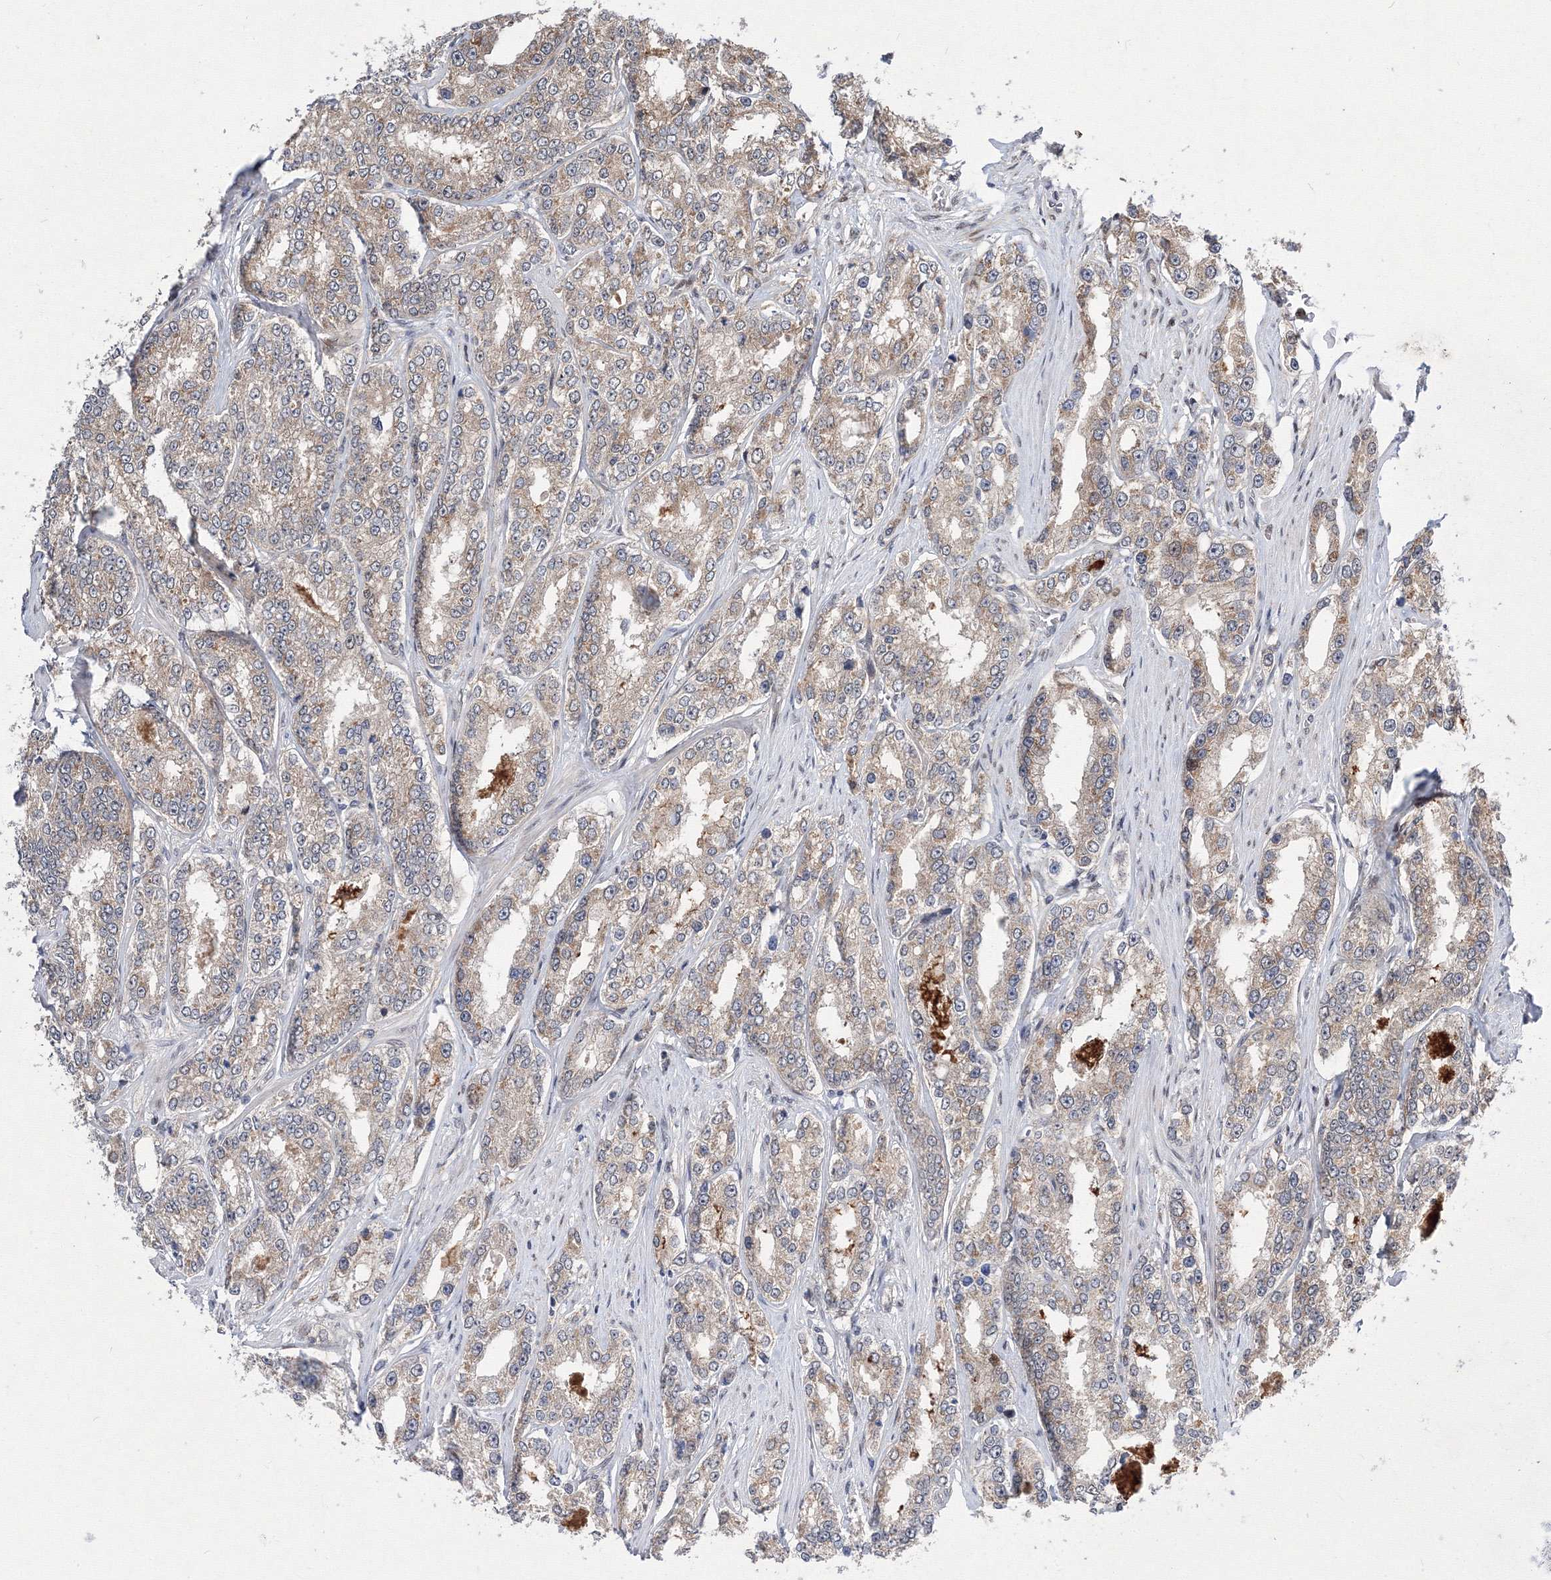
{"staining": {"intensity": "weak", "quantity": "25%-75%", "location": "cytoplasmic/membranous"}, "tissue": "prostate cancer", "cell_type": "Tumor cells", "image_type": "cancer", "snomed": [{"axis": "morphology", "description": "Normal tissue, NOS"}, {"axis": "morphology", "description": "Adenocarcinoma, High grade"}, {"axis": "topography", "description": "Prostate"}], "caption": "Prostate cancer stained for a protein shows weak cytoplasmic/membranous positivity in tumor cells.", "gene": "GPN1", "patient": {"sex": "male", "age": 83}}